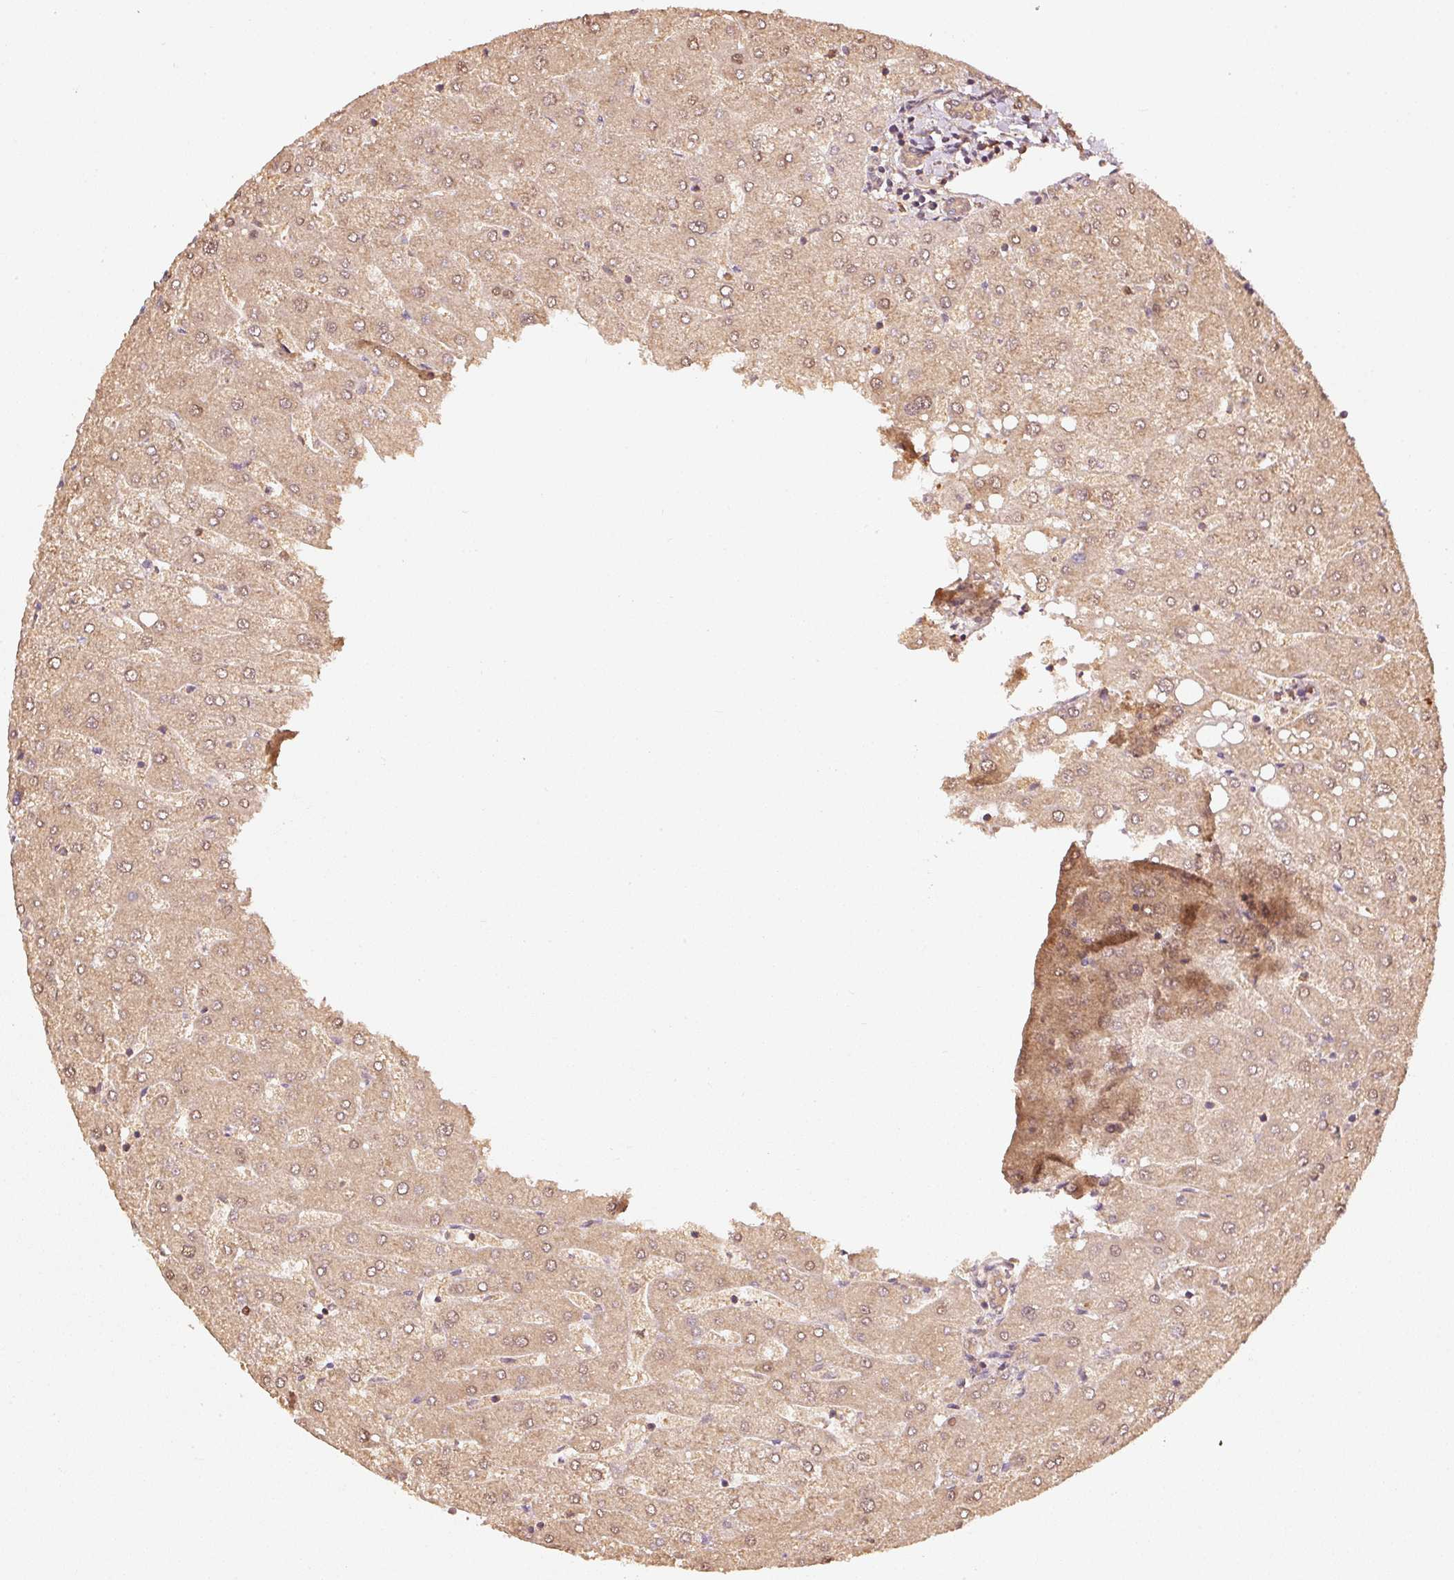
{"staining": {"intensity": "moderate", "quantity": ">75%", "location": "cytoplasmic/membranous"}, "tissue": "liver", "cell_type": "Cholangiocytes", "image_type": "normal", "snomed": [{"axis": "morphology", "description": "Normal tissue, NOS"}, {"axis": "topography", "description": "Liver"}], "caption": "A histopathology image showing moderate cytoplasmic/membranous expression in approximately >75% of cholangiocytes in normal liver, as visualized by brown immunohistochemical staining.", "gene": "STAU1", "patient": {"sex": "male", "age": 67}}